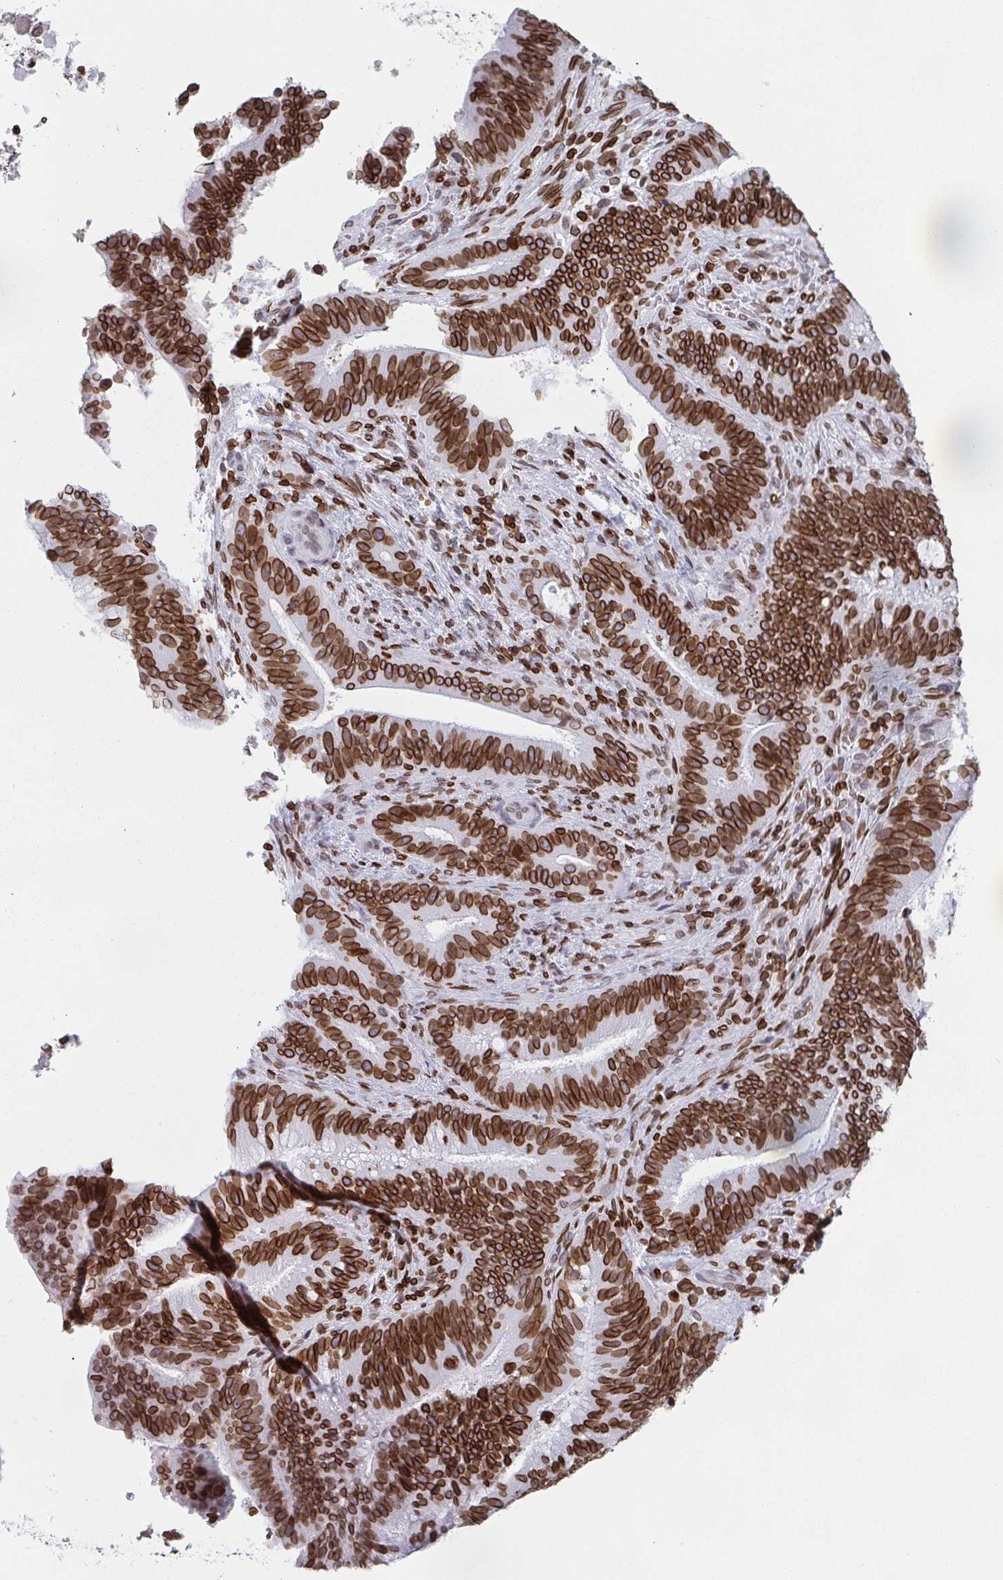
{"staining": {"intensity": "strong", "quantity": ">75%", "location": "cytoplasmic/membranous,nuclear"}, "tissue": "colorectal cancer", "cell_type": "Tumor cells", "image_type": "cancer", "snomed": [{"axis": "morphology", "description": "Adenocarcinoma, NOS"}, {"axis": "topography", "description": "Colon"}], "caption": "Colorectal cancer (adenocarcinoma) stained with DAB immunohistochemistry shows high levels of strong cytoplasmic/membranous and nuclear positivity in about >75% of tumor cells.", "gene": "BTBD7", "patient": {"sex": "female", "age": 43}}